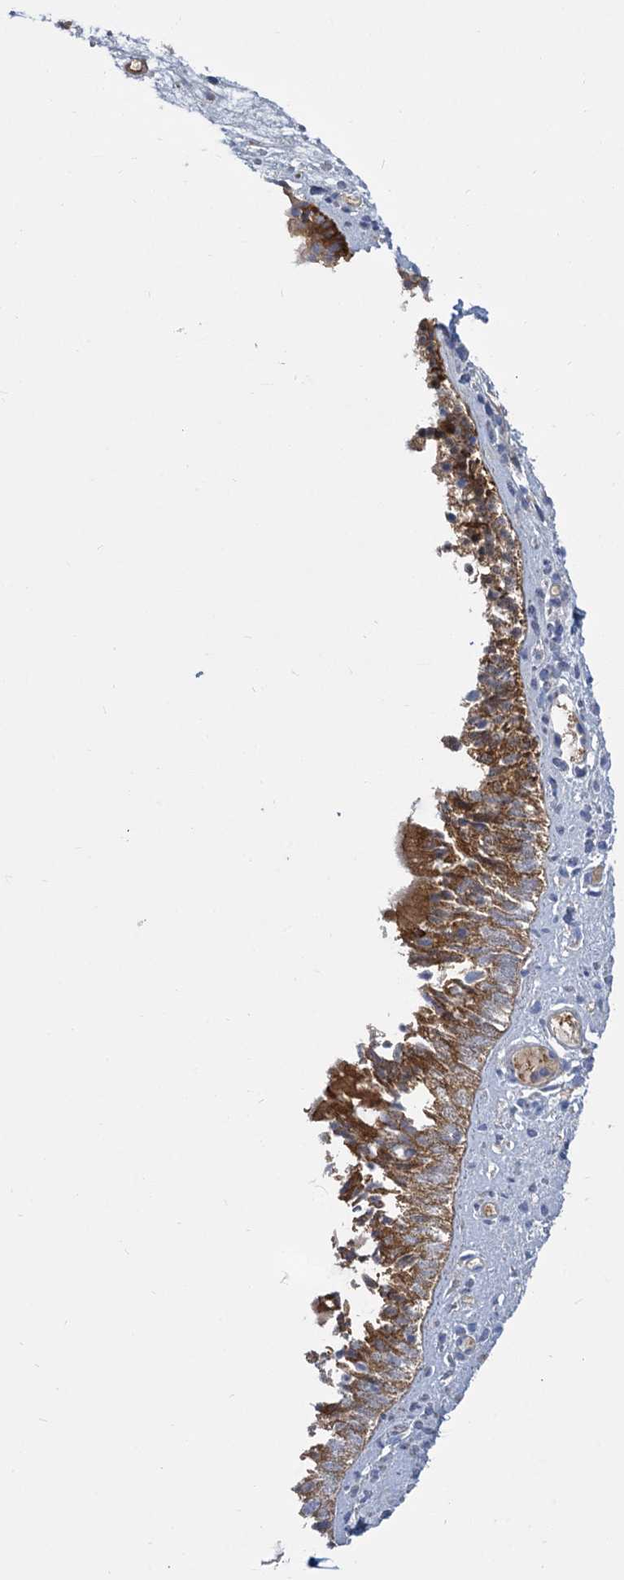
{"staining": {"intensity": "moderate", "quantity": ">75%", "location": "cytoplasmic/membranous"}, "tissue": "nasopharynx", "cell_type": "Respiratory epithelial cells", "image_type": "normal", "snomed": [{"axis": "morphology", "description": "Normal tissue, NOS"}, {"axis": "morphology", "description": "Inflammation, NOS"}, {"axis": "morphology", "description": "Malignant melanoma, Metastatic site"}, {"axis": "topography", "description": "Nasopharynx"}], "caption": "Immunohistochemical staining of unremarkable human nasopharynx reveals moderate cytoplasmic/membranous protein positivity in approximately >75% of respiratory epithelial cells.", "gene": "GCLC", "patient": {"sex": "male", "age": 70}}